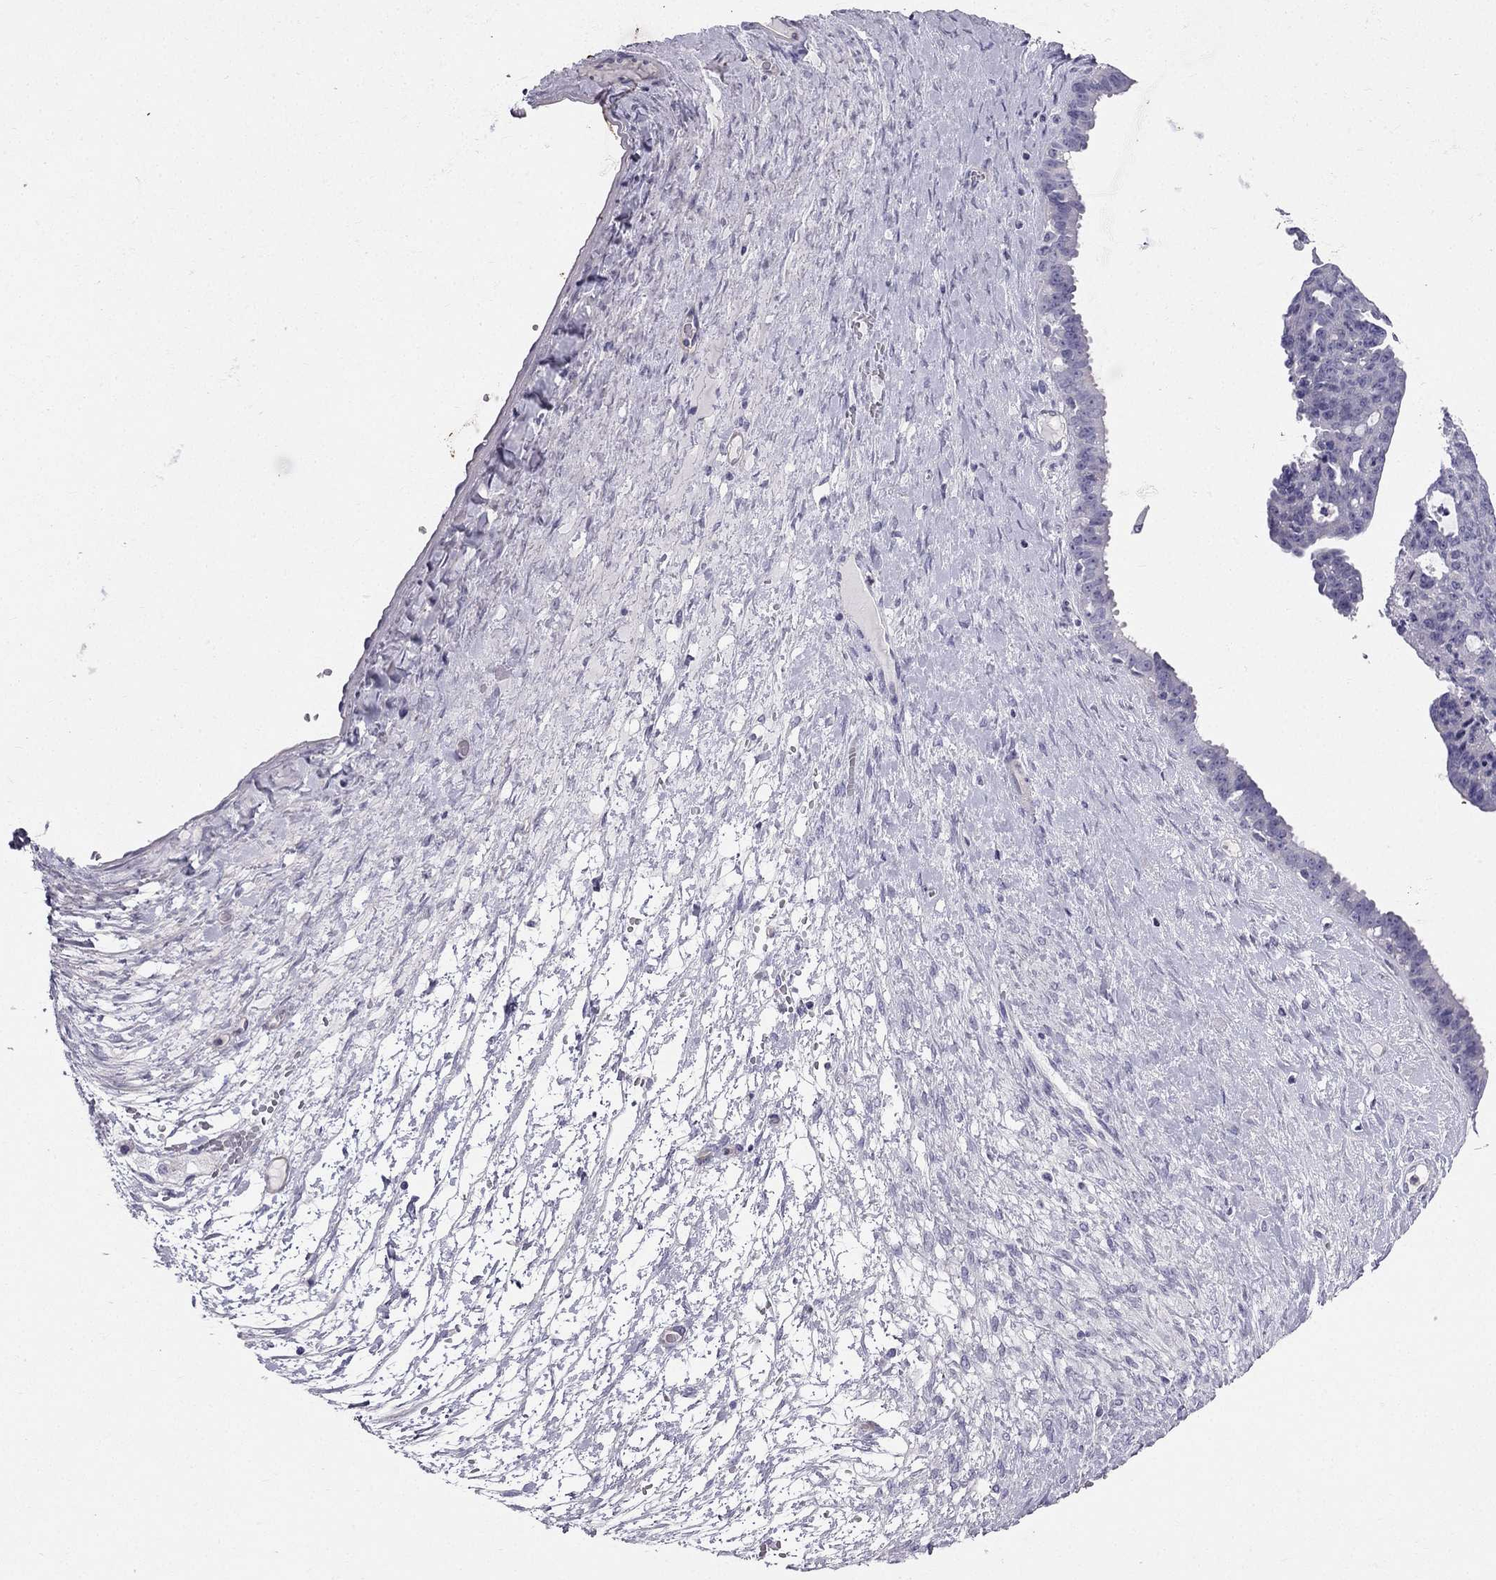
{"staining": {"intensity": "negative", "quantity": "none", "location": "none"}, "tissue": "ovarian cancer", "cell_type": "Tumor cells", "image_type": "cancer", "snomed": [{"axis": "morphology", "description": "Cystadenocarcinoma, serous, NOS"}, {"axis": "topography", "description": "Ovary"}], "caption": "Immunohistochemistry (IHC) of ovarian cancer demonstrates no staining in tumor cells.", "gene": "GJA8", "patient": {"sex": "female", "age": 71}}